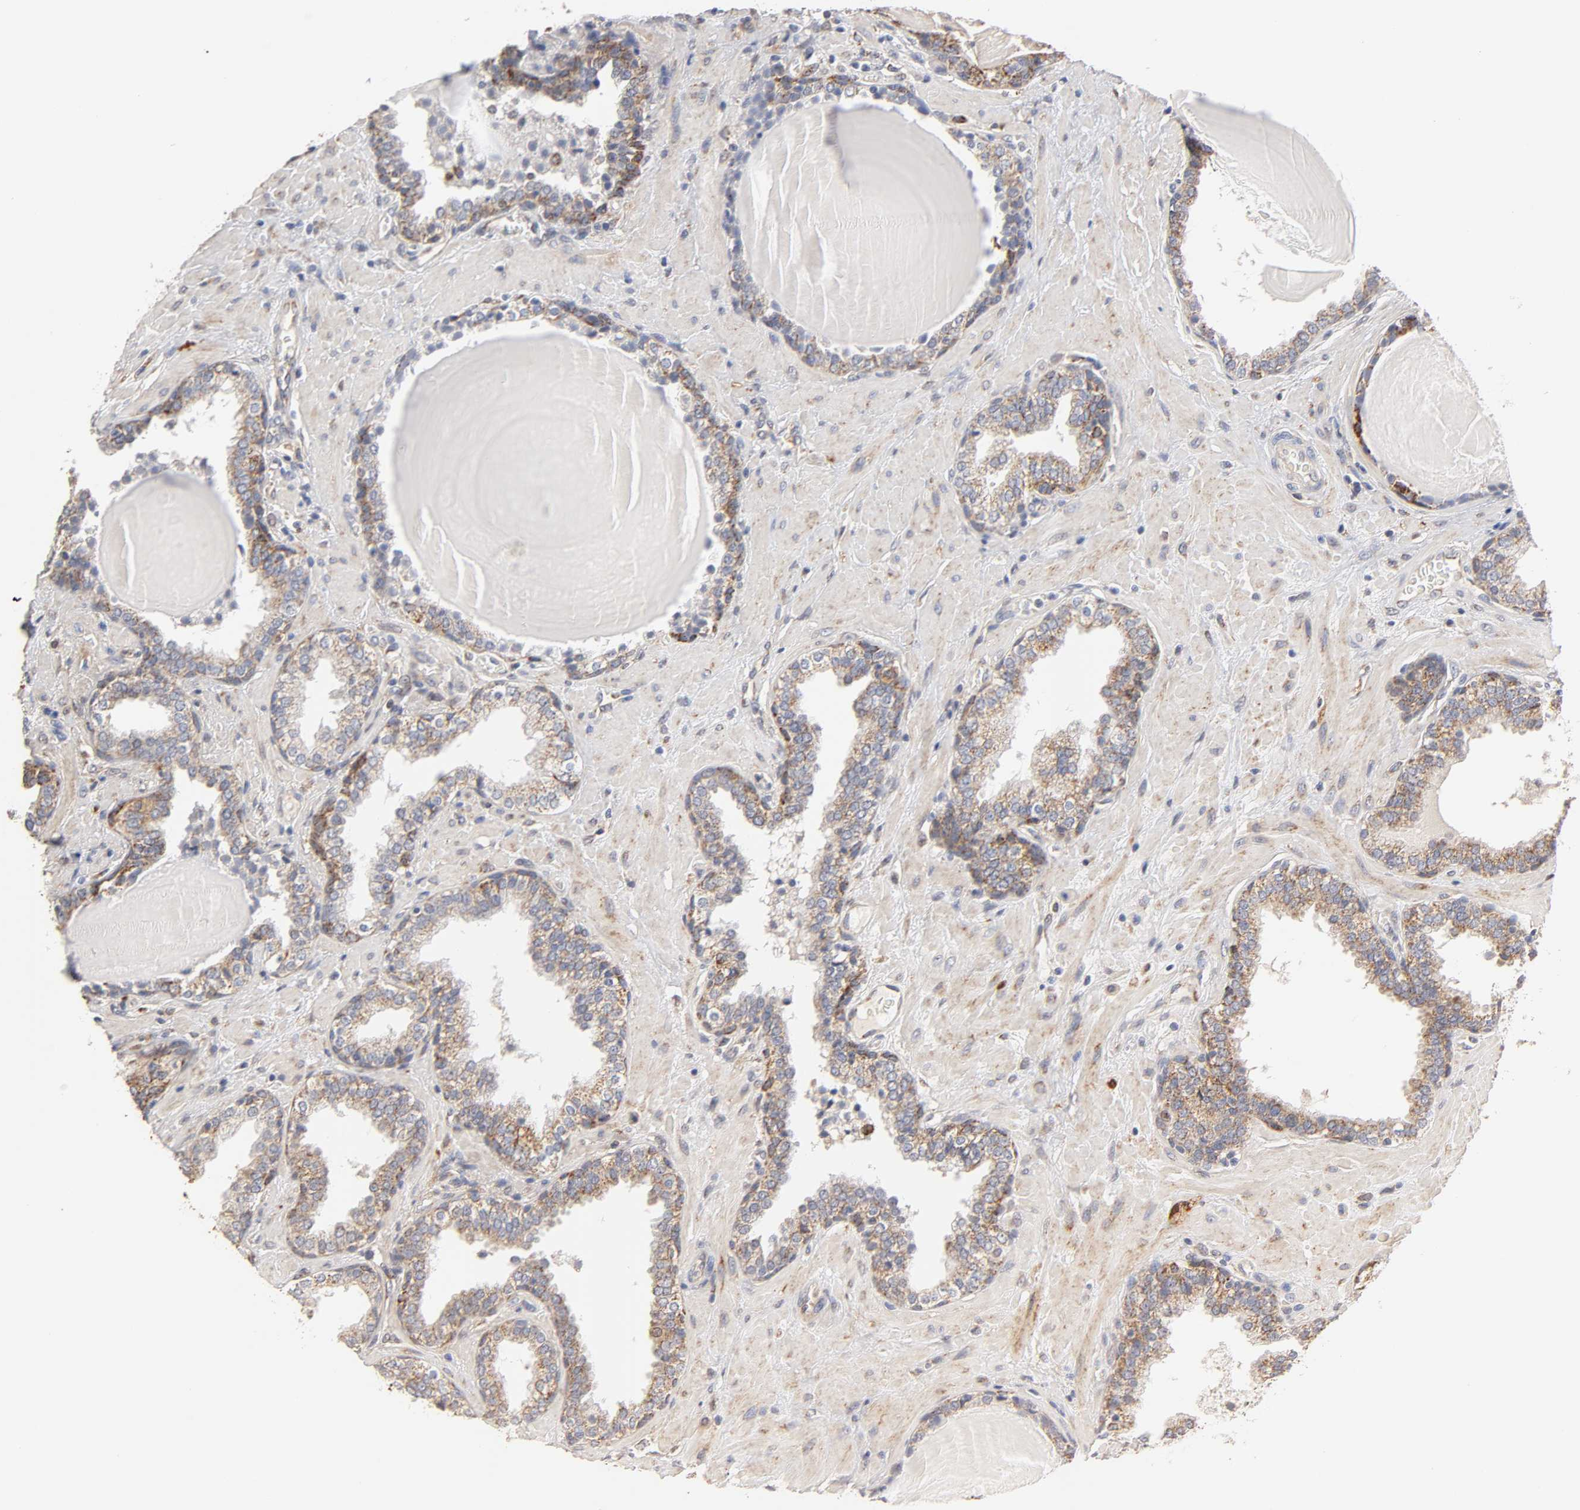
{"staining": {"intensity": "moderate", "quantity": ">75%", "location": "cytoplasmic/membranous"}, "tissue": "prostate", "cell_type": "Glandular cells", "image_type": "normal", "snomed": [{"axis": "morphology", "description": "Normal tissue, NOS"}, {"axis": "topography", "description": "Prostate"}], "caption": "Immunohistochemical staining of normal prostate exhibits >75% levels of moderate cytoplasmic/membranous protein expression in approximately >75% of glandular cells.", "gene": "ISG15", "patient": {"sex": "male", "age": 51}}